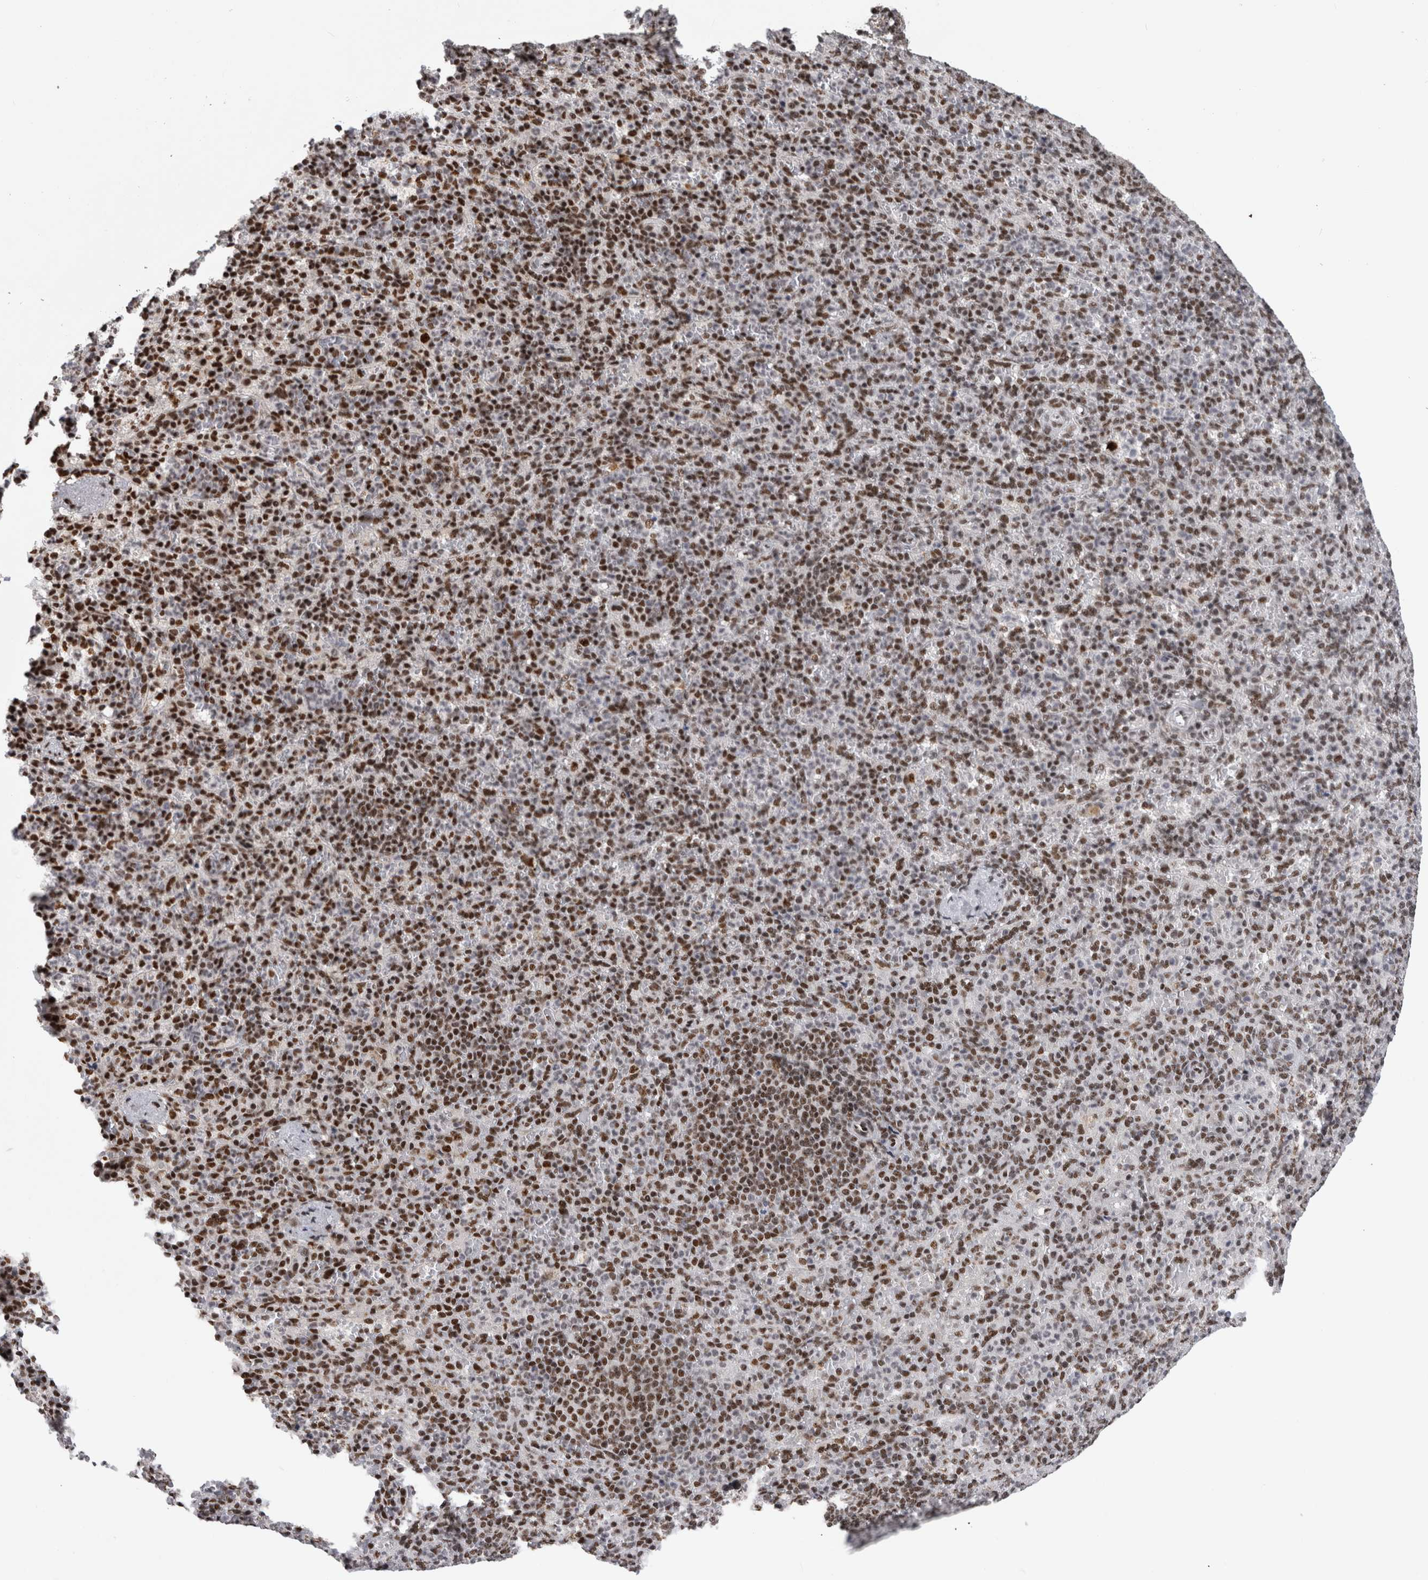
{"staining": {"intensity": "strong", "quantity": "25%-75%", "location": "nuclear"}, "tissue": "spleen", "cell_type": "Cells in red pulp", "image_type": "normal", "snomed": [{"axis": "morphology", "description": "Normal tissue, NOS"}, {"axis": "topography", "description": "Spleen"}], "caption": "A photomicrograph of spleen stained for a protein reveals strong nuclear brown staining in cells in red pulp.", "gene": "ZSCAN2", "patient": {"sex": "female", "age": 74}}